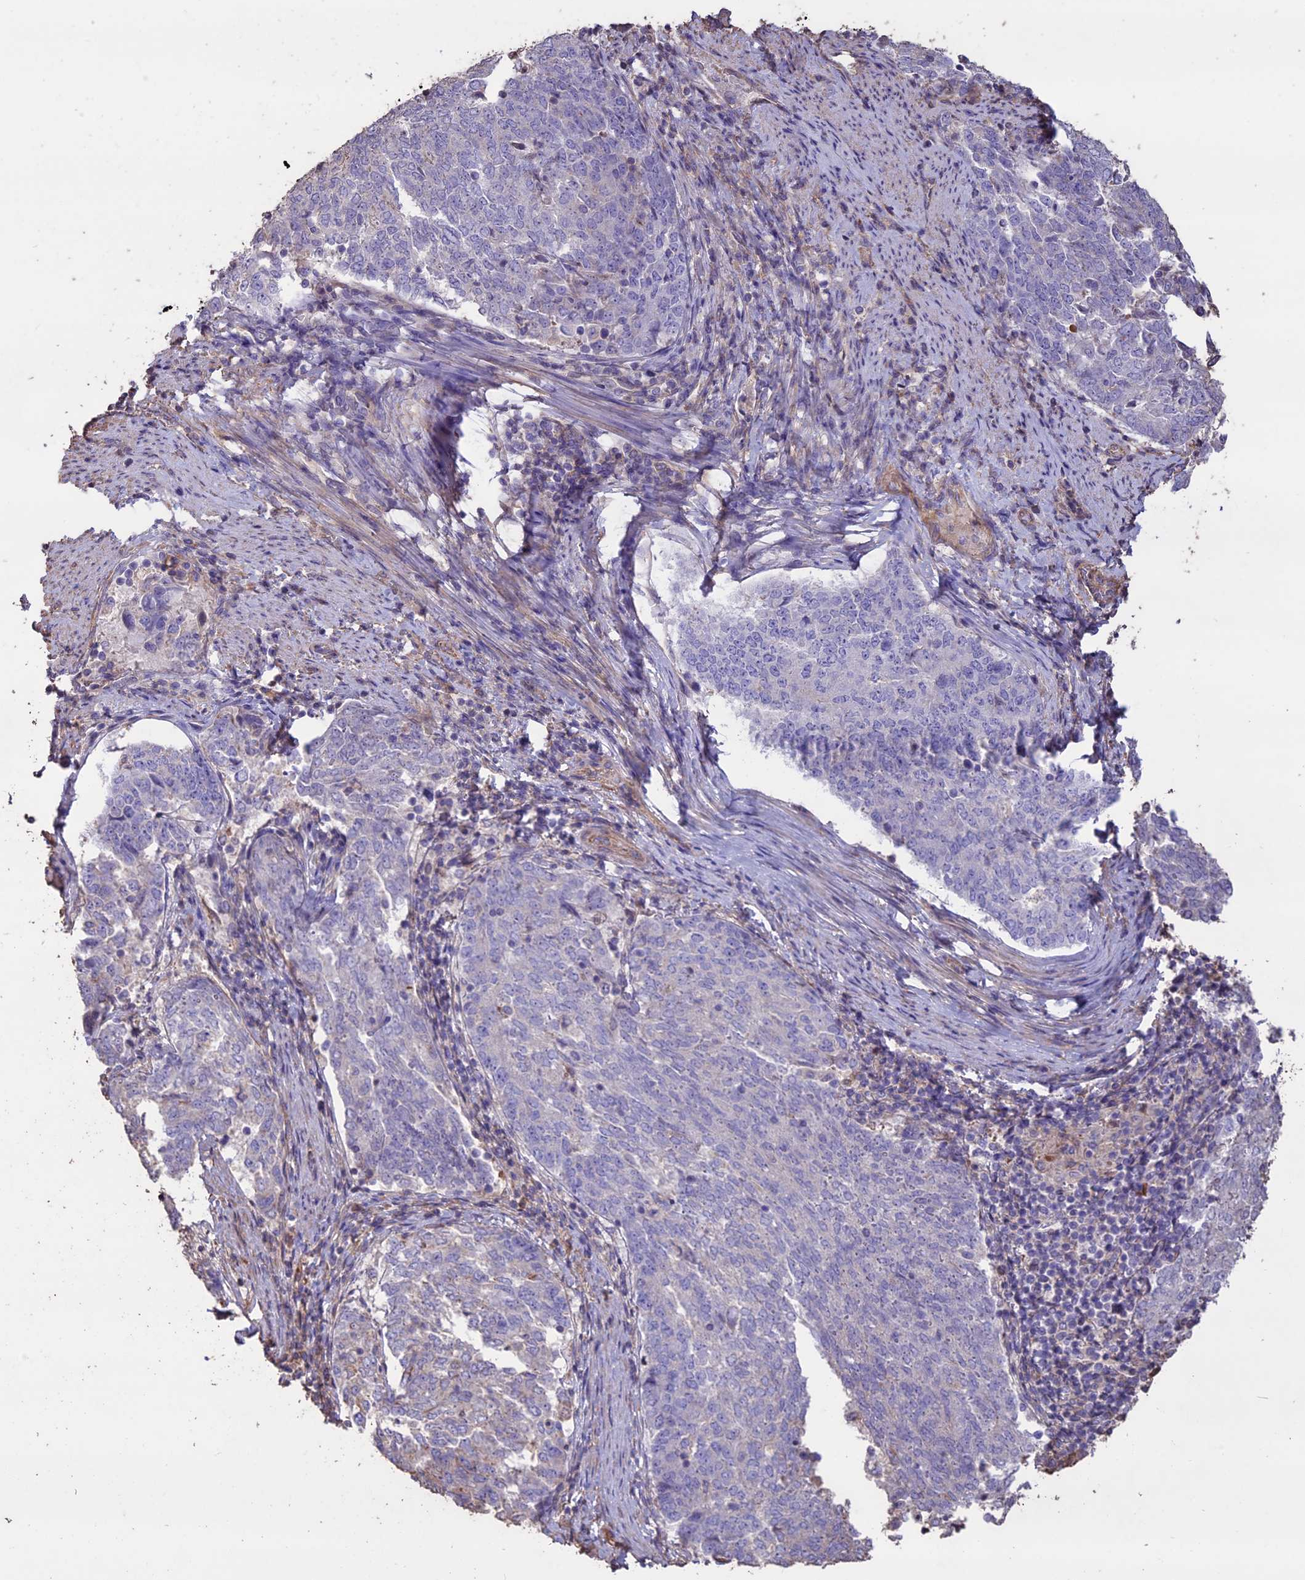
{"staining": {"intensity": "negative", "quantity": "none", "location": "none"}, "tissue": "endometrial cancer", "cell_type": "Tumor cells", "image_type": "cancer", "snomed": [{"axis": "morphology", "description": "Adenocarcinoma, NOS"}, {"axis": "topography", "description": "Endometrium"}], "caption": "DAB immunohistochemical staining of human adenocarcinoma (endometrial) shows no significant staining in tumor cells. (DAB (3,3'-diaminobenzidine) immunohistochemistry with hematoxylin counter stain).", "gene": "CCDC148", "patient": {"sex": "female", "age": 80}}